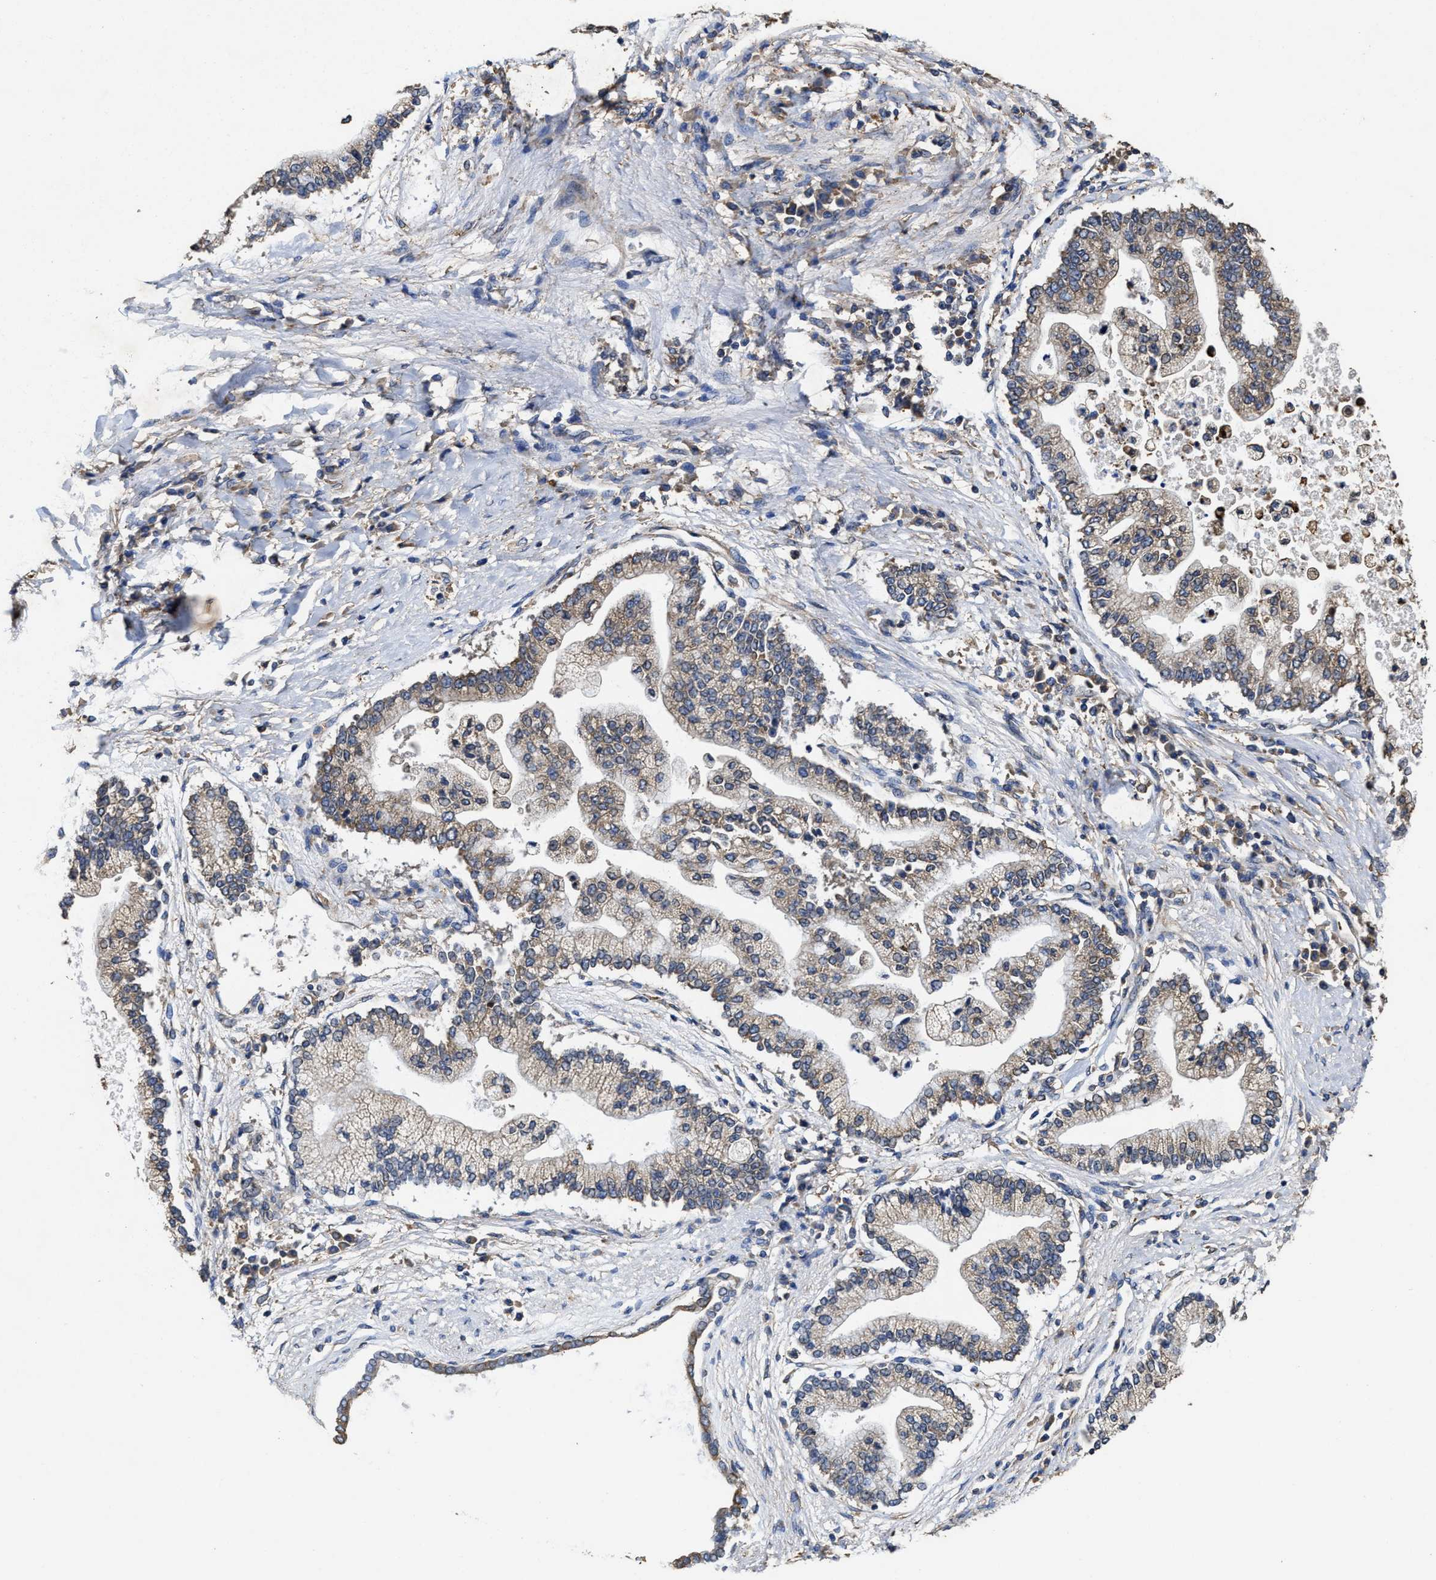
{"staining": {"intensity": "weak", "quantity": "25%-75%", "location": "cytoplasmic/membranous"}, "tissue": "liver cancer", "cell_type": "Tumor cells", "image_type": "cancer", "snomed": [{"axis": "morphology", "description": "Cholangiocarcinoma"}, {"axis": "topography", "description": "Liver"}], "caption": "Weak cytoplasmic/membranous expression is present in approximately 25%-75% of tumor cells in liver cholangiocarcinoma.", "gene": "SFXN4", "patient": {"sex": "male", "age": 50}}